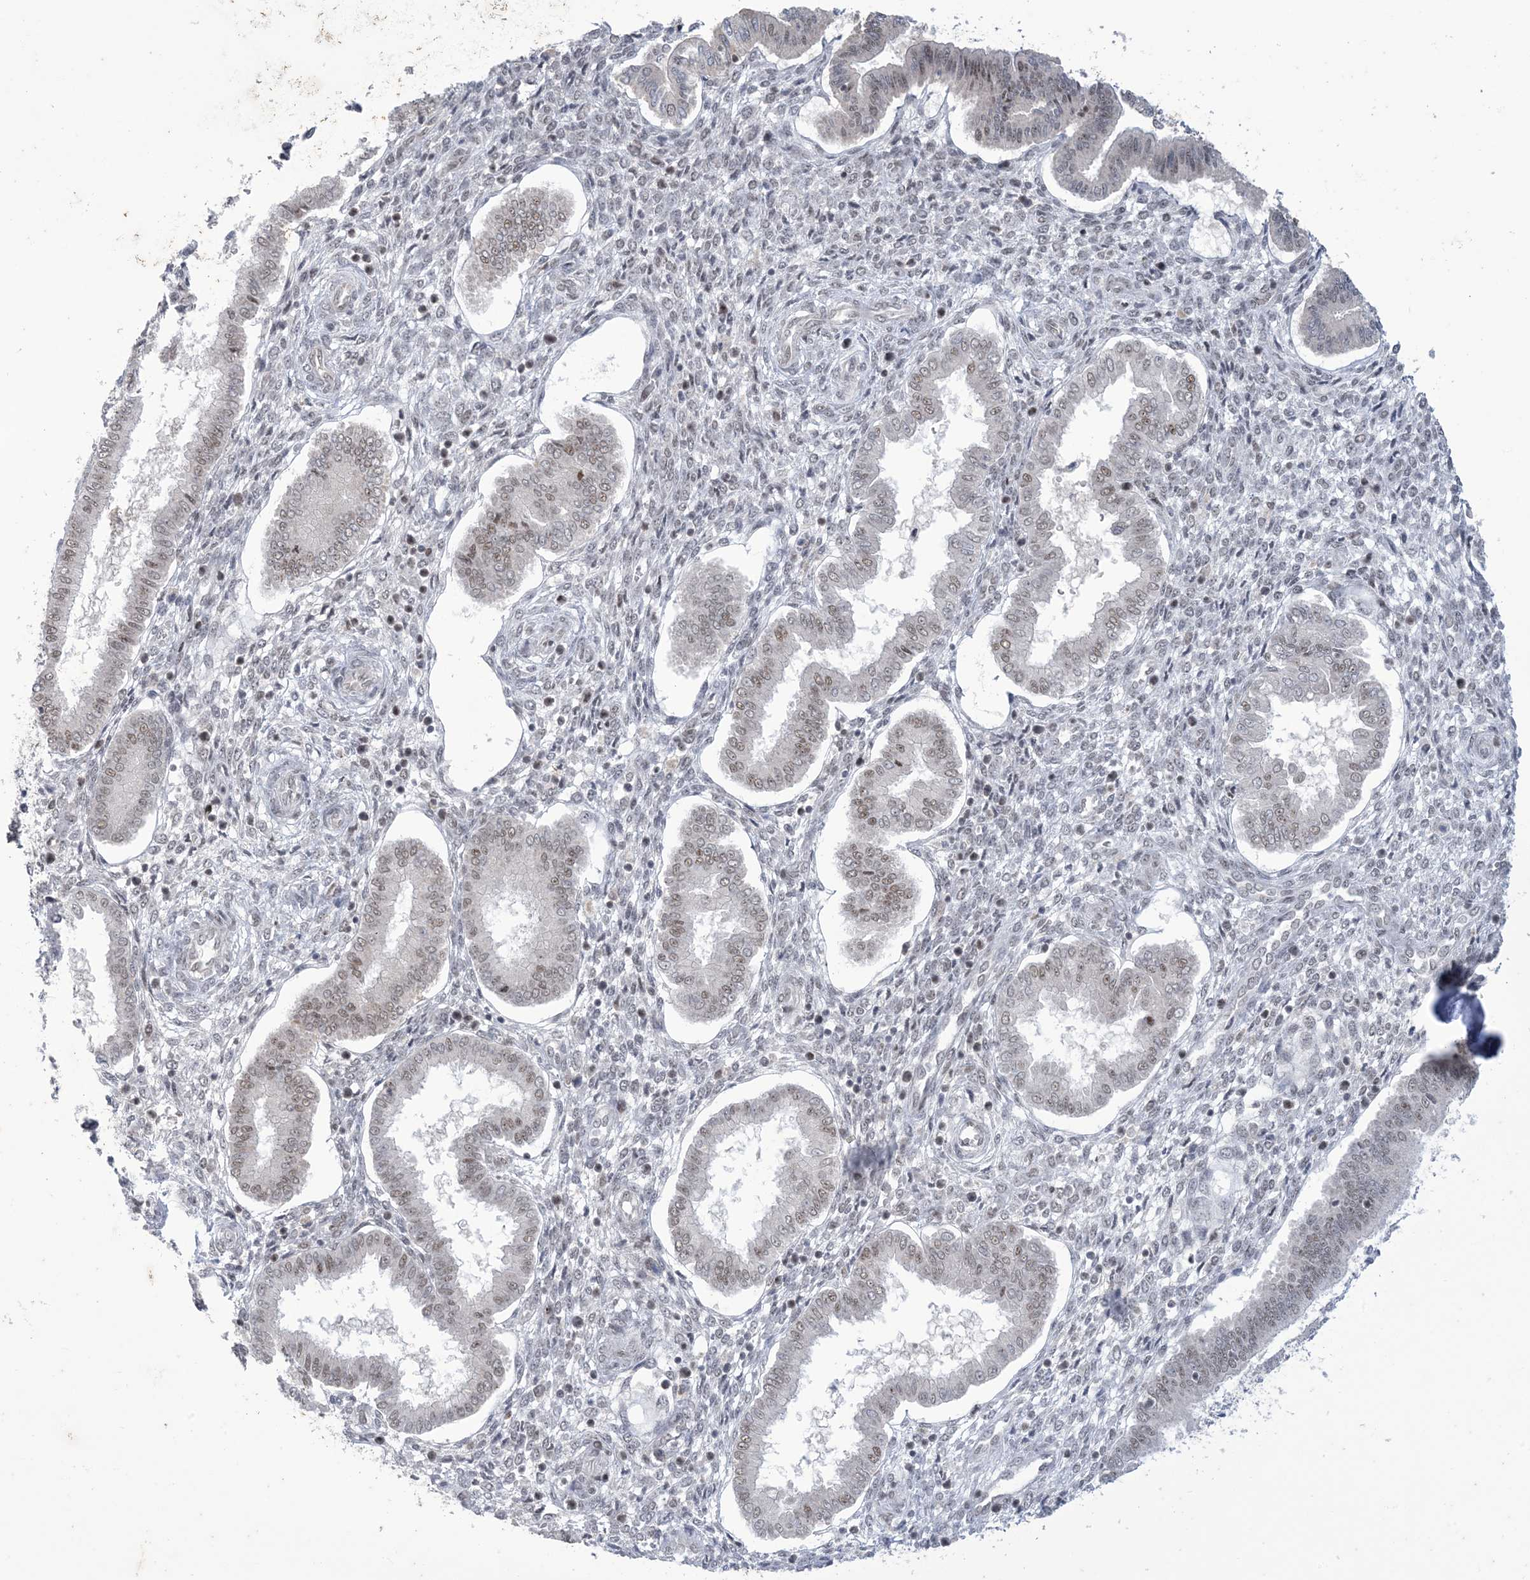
{"staining": {"intensity": "weak", "quantity": "<25%", "location": "nuclear"}, "tissue": "endometrium", "cell_type": "Cells in endometrial stroma", "image_type": "normal", "snomed": [{"axis": "morphology", "description": "Normal tissue, NOS"}, {"axis": "topography", "description": "Endometrium"}], "caption": "This is an immunohistochemistry photomicrograph of normal human endometrium. There is no expression in cells in endometrial stroma.", "gene": "ZNF674", "patient": {"sex": "female", "age": 24}}